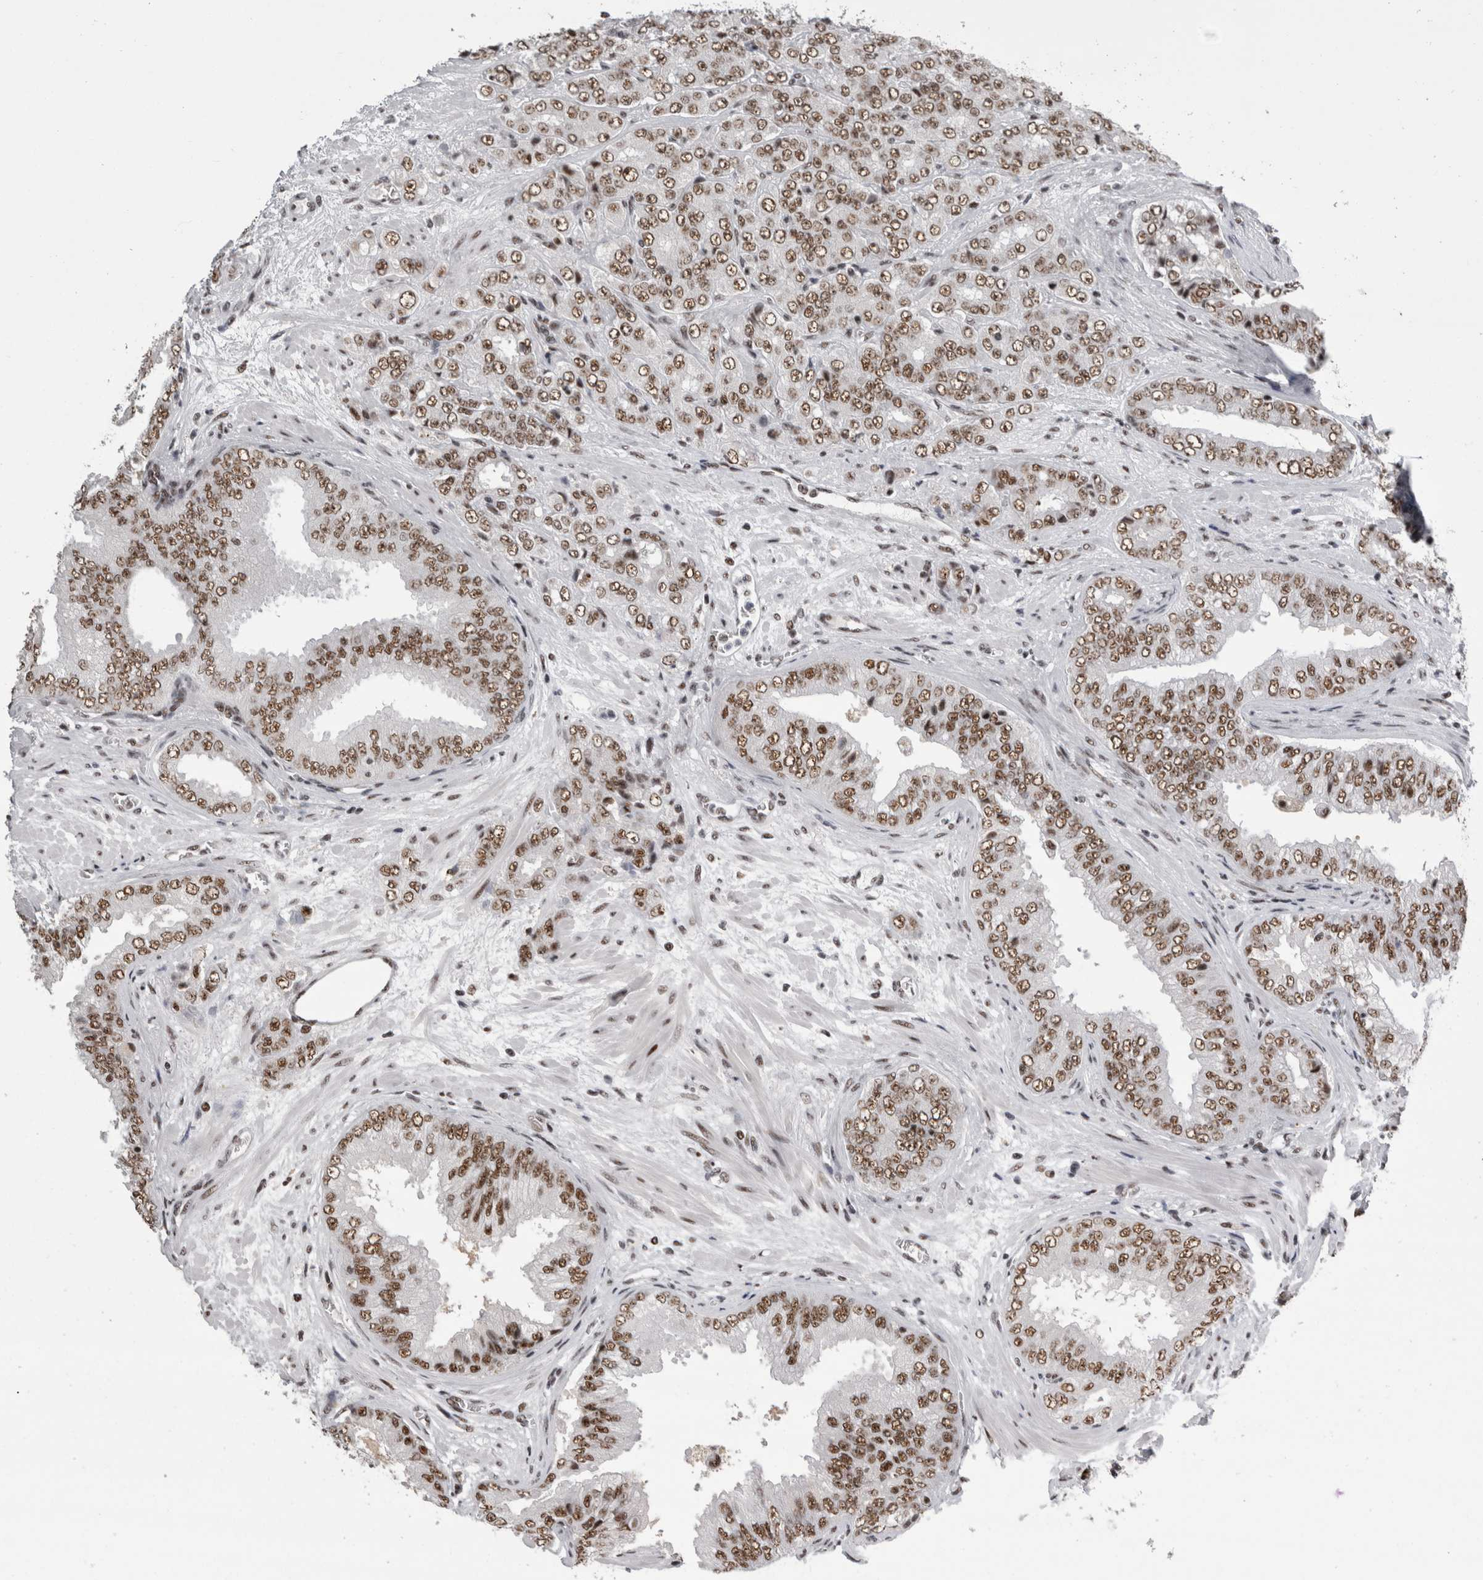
{"staining": {"intensity": "moderate", "quantity": ">75%", "location": "nuclear"}, "tissue": "prostate cancer", "cell_type": "Tumor cells", "image_type": "cancer", "snomed": [{"axis": "morphology", "description": "Adenocarcinoma, High grade"}, {"axis": "topography", "description": "Prostate"}], "caption": "About >75% of tumor cells in prostate cancer (high-grade adenocarcinoma) exhibit moderate nuclear protein expression as visualized by brown immunohistochemical staining.", "gene": "SNRNP40", "patient": {"sex": "male", "age": 58}}